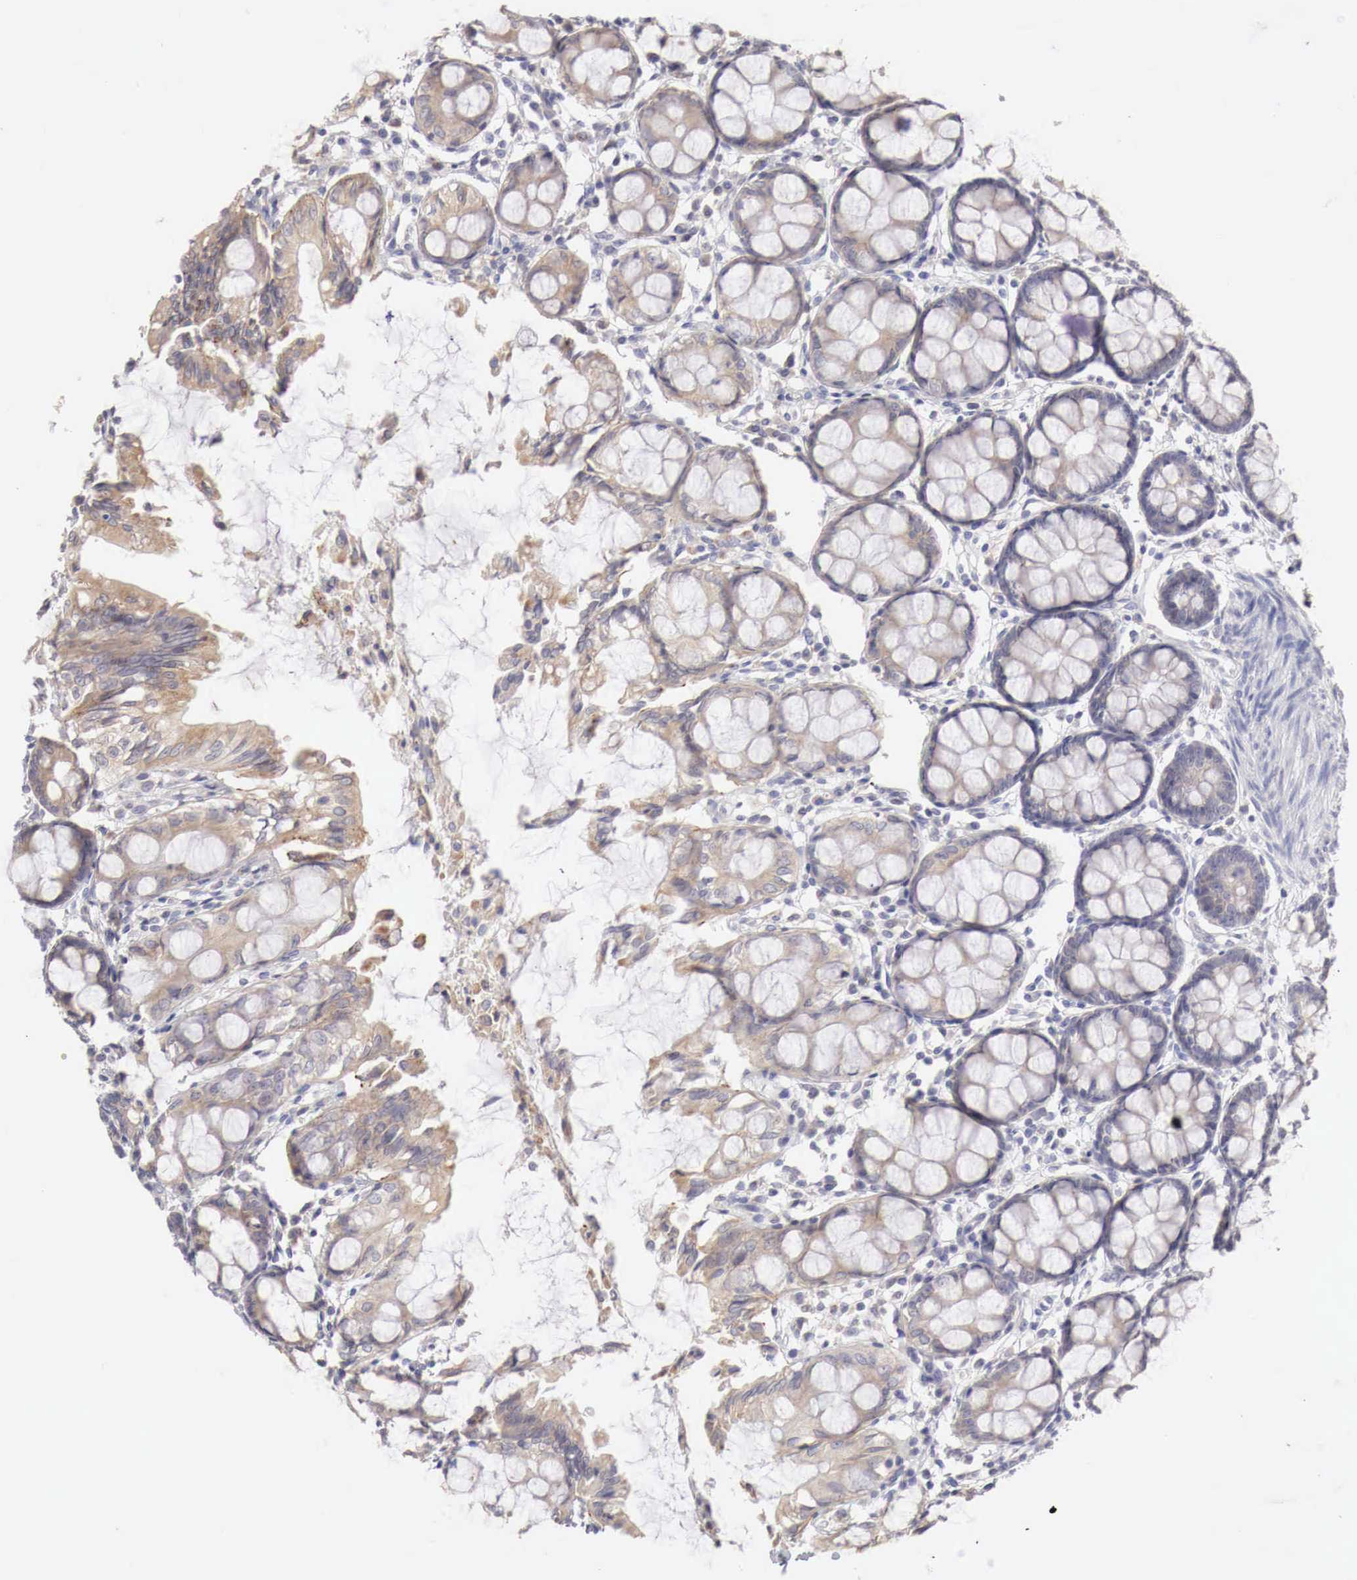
{"staining": {"intensity": "negative", "quantity": "none", "location": "none"}, "tissue": "colon", "cell_type": "Endothelial cells", "image_type": "normal", "snomed": [{"axis": "morphology", "description": "Normal tissue, NOS"}, {"axis": "topography", "description": "Colon"}], "caption": "Endothelial cells show no significant positivity in benign colon.", "gene": "NSDHL", "patient": {"sex": "male", "age": 54}}